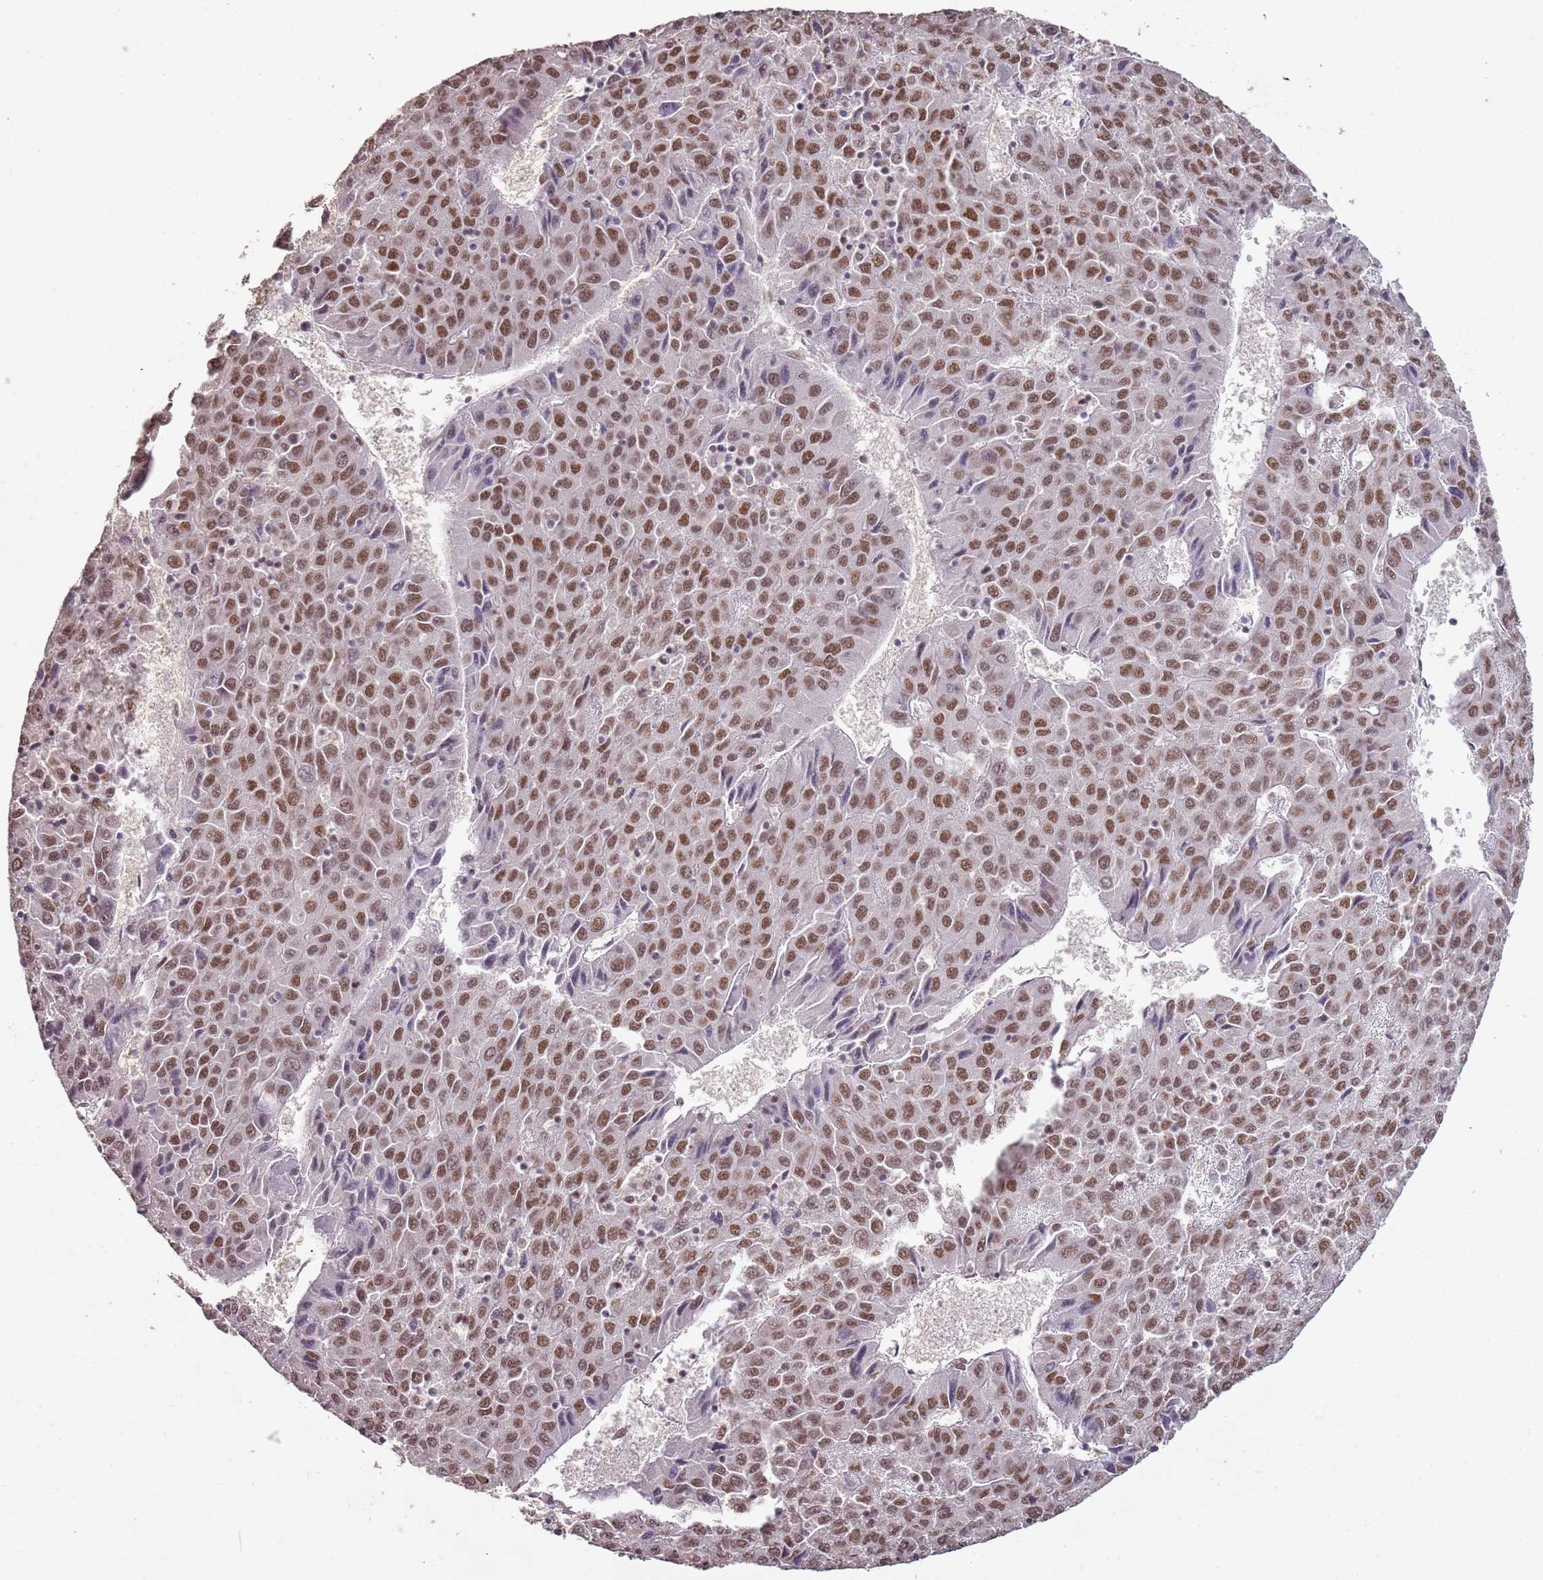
{"staining": {"intensity": "moderate", "quantity": ">75%", "location": "nuclear"}, "tissue": "liver cancer", "cell_type": "Tumor cells", "image_type": "cancer", "snomed": [{"axis": "morphology", "description": "Carcinoma, Hepatocellular, NOS"}, {"axis": "topography", "description": "Liver"}], "caption": "This is a micrograph of immunohistochemistry (IHC) staining of hepatocellular carcinoma (liver), which shows moderate staining in the nuclear of tumor cells.", "gene": "ARL14EP", "patient": {"sex": "female", "age": 53}}